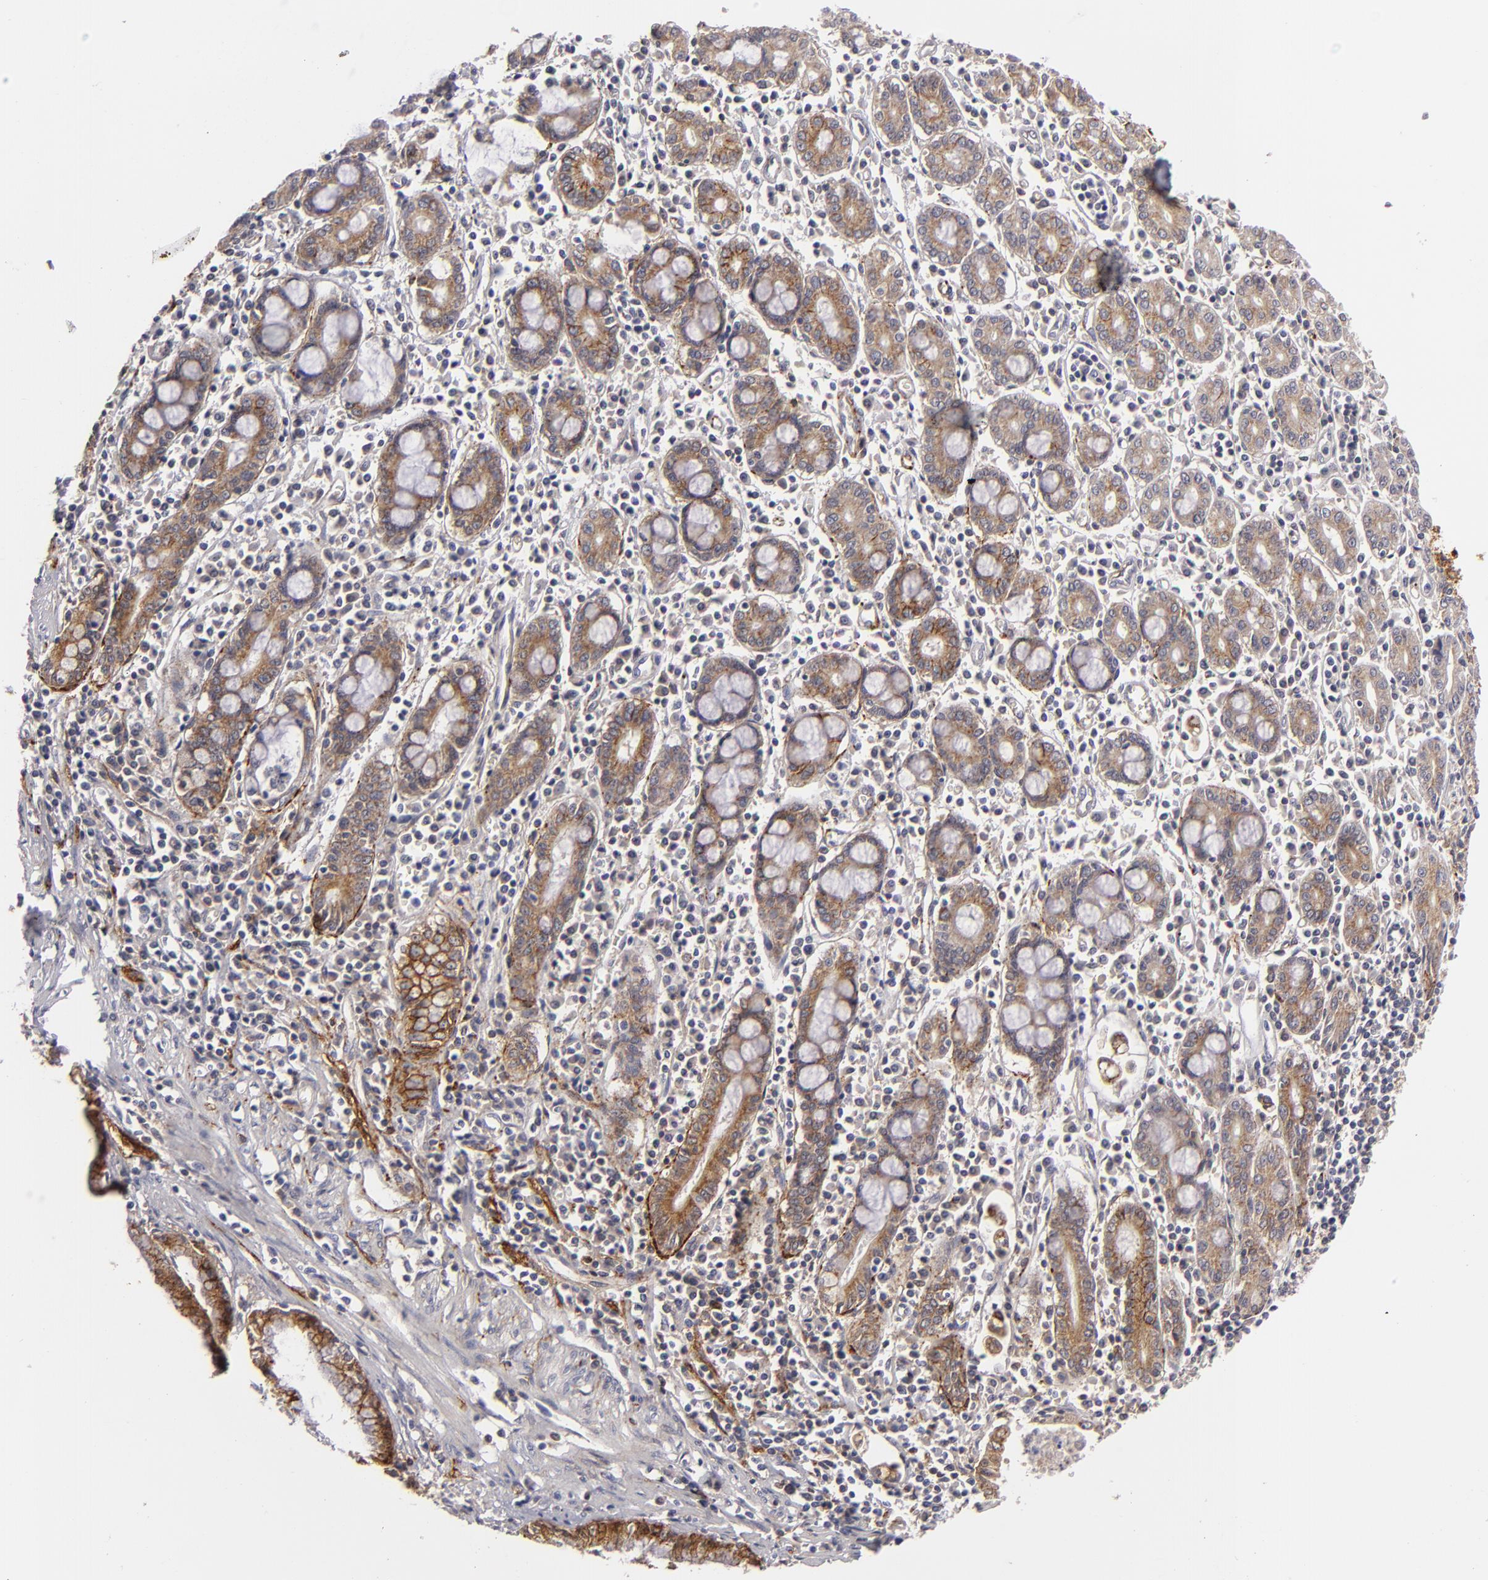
{"staining": {"intensity": "moderate", "quantity": ">75%", "location": "cytoplasmic/membranous"}, "tissue": "pancreatic cancer", "cell_type": "Tumor cells", "image_type": "cancer", "snomed": [{"axis": "morphology", "description": "Adenocarcinoma, NOS"}, {"axis": "topography", "description": "Pancreas"}], "caption": "Human pancreatic cancer (adenocarcinoma) stained with a brown dye shows moderate cytoplasmic/membranous positive expression in approximately >75% of tumor cells.", "gene": "ALCAM", "patient": {"sex": "male", "age": 59}}